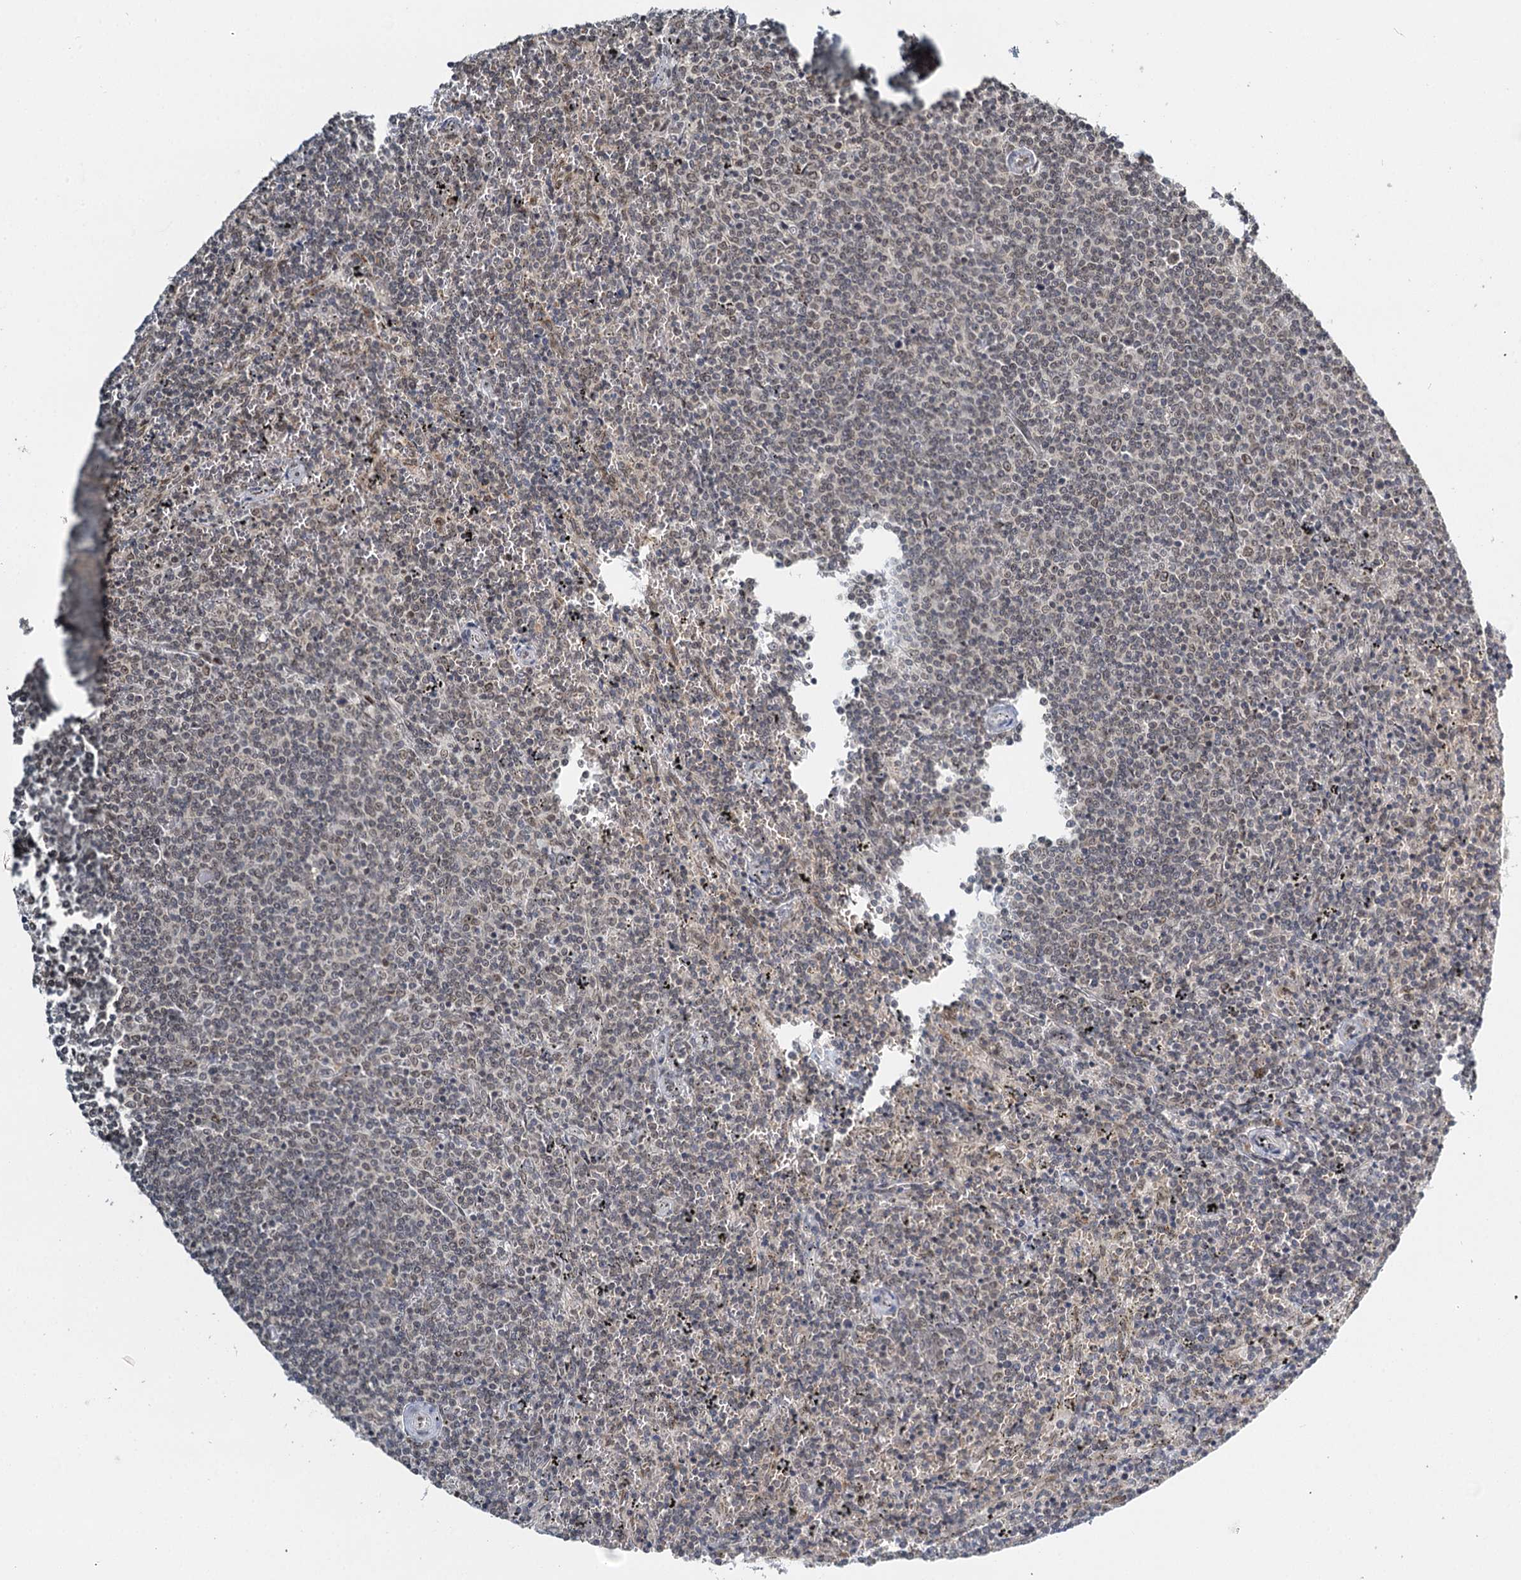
{"staining": {"intensity": "negative", "quantity": "none", "location": "none"}, "tissue": "lymphoma", "cell_type": "Tumor cells", "image_type": "cancer", "snomed": [{"axis": "morphology", "description": "Malignant lymphoma, non-Hodgkin's type, Low grade"}, {"axis": "topography", "description": "Spleen"}], "caption": "An image of human malignant lymphoma, non-Hodgkin's type (low-grade) is negative for staining in tumor cells.", "gene": "TREX1", "patient": {"sex": "female", "age": 50}}